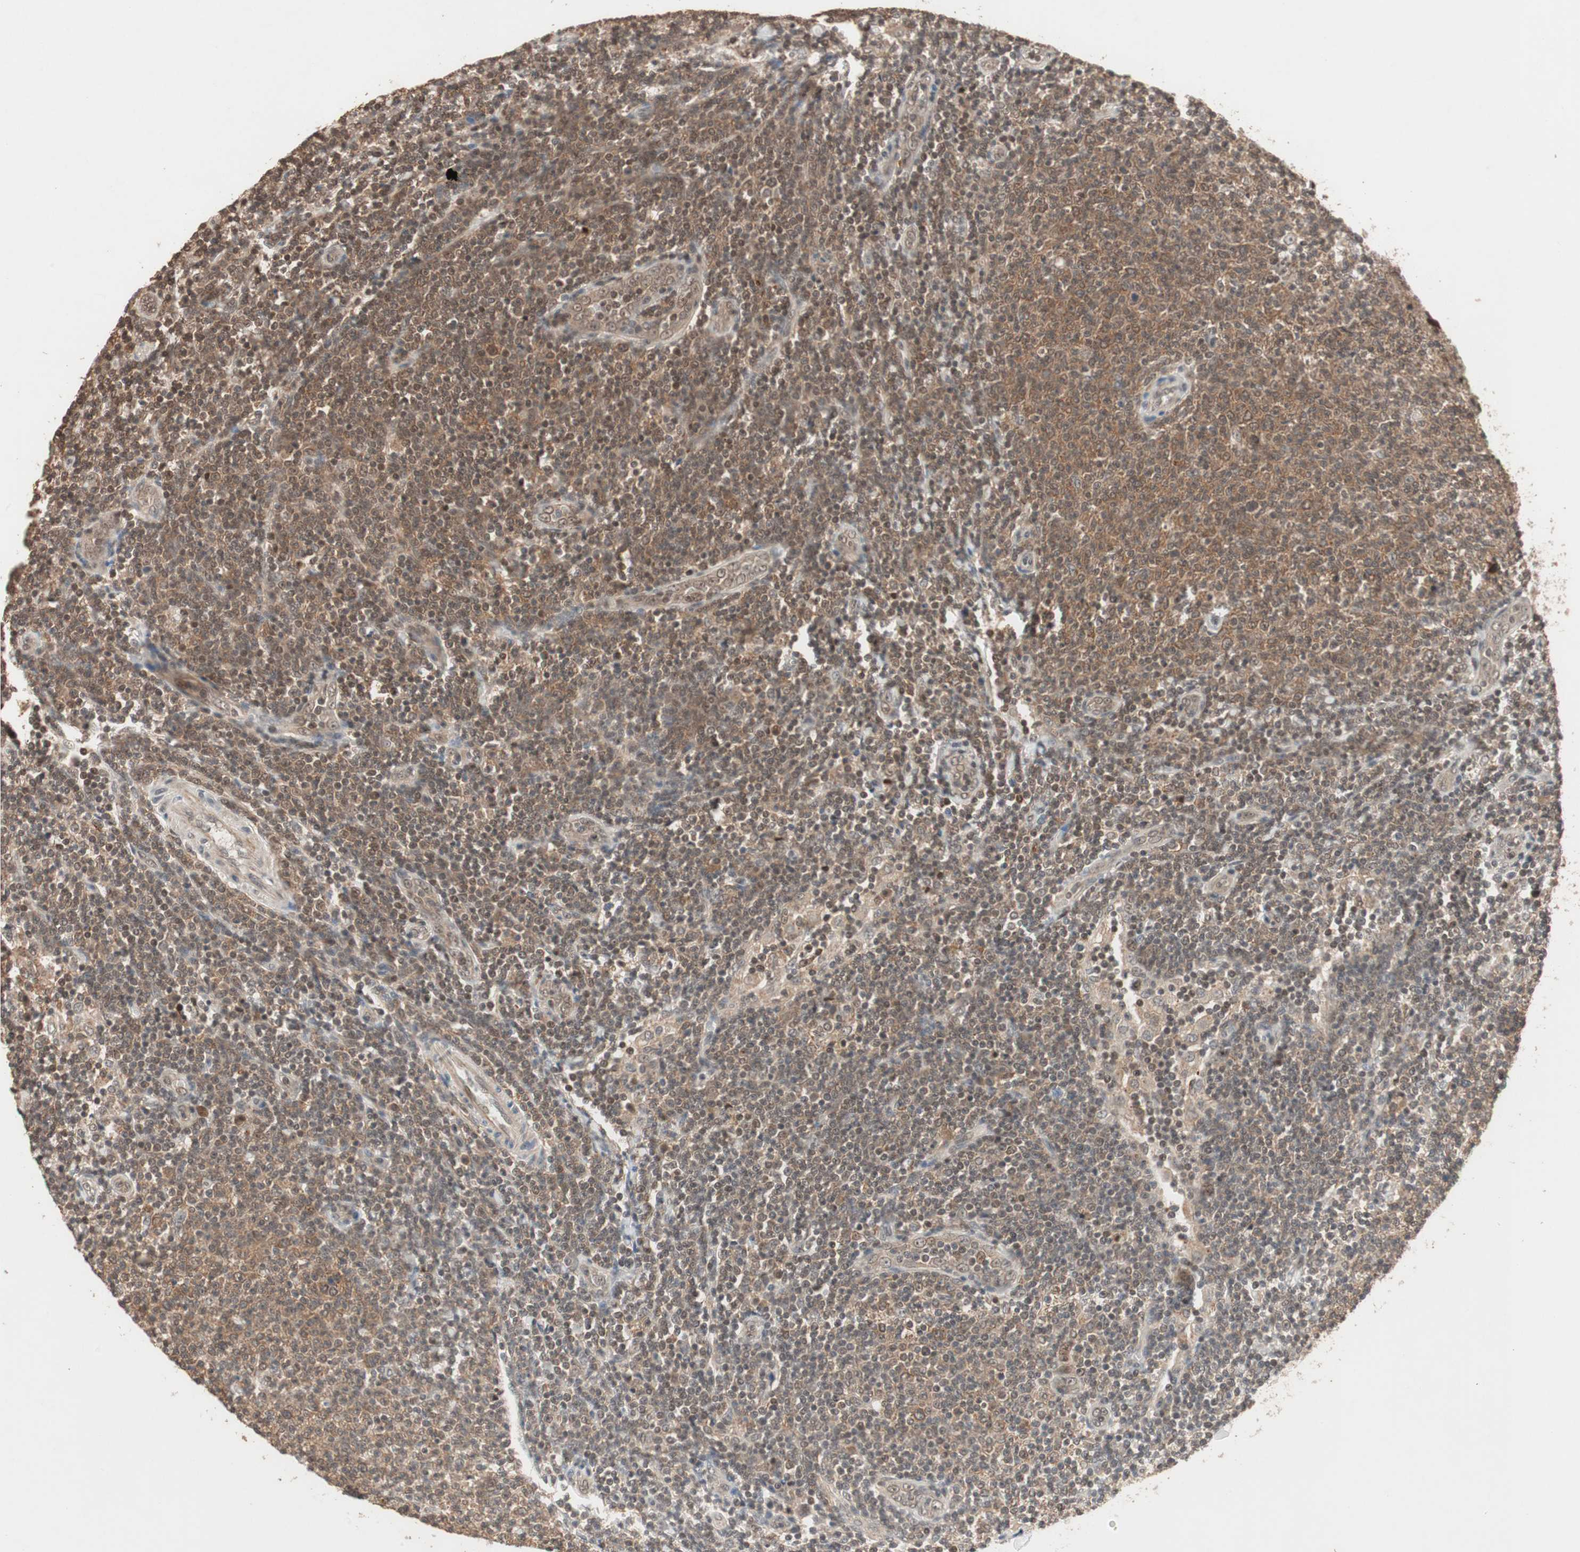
{"staining": {"intensity": "moderate", "quantity": ">75%", "location": "cytoplasmic/membranous,nuclear"}, "tissue": "lymphoma", "cell_type": "Tumor cells", "image_type": "cancer", "snomed": [{"axis": "morphology", "description": "Malignant lymphoma, non-Hodgkin's type, Low grade"}, {"axis": "topography", "description": "Lymph node"}], "caption": "Immunohistochemical staining of human low-grade malignant lymphoma, non-Hodgkin's type reveals moderate cytoplasmic/membranous and nuclear protein staining in about >75% of tumor cells.", "gene": "GART", "patient": {"sex": "male", "age": 66}}